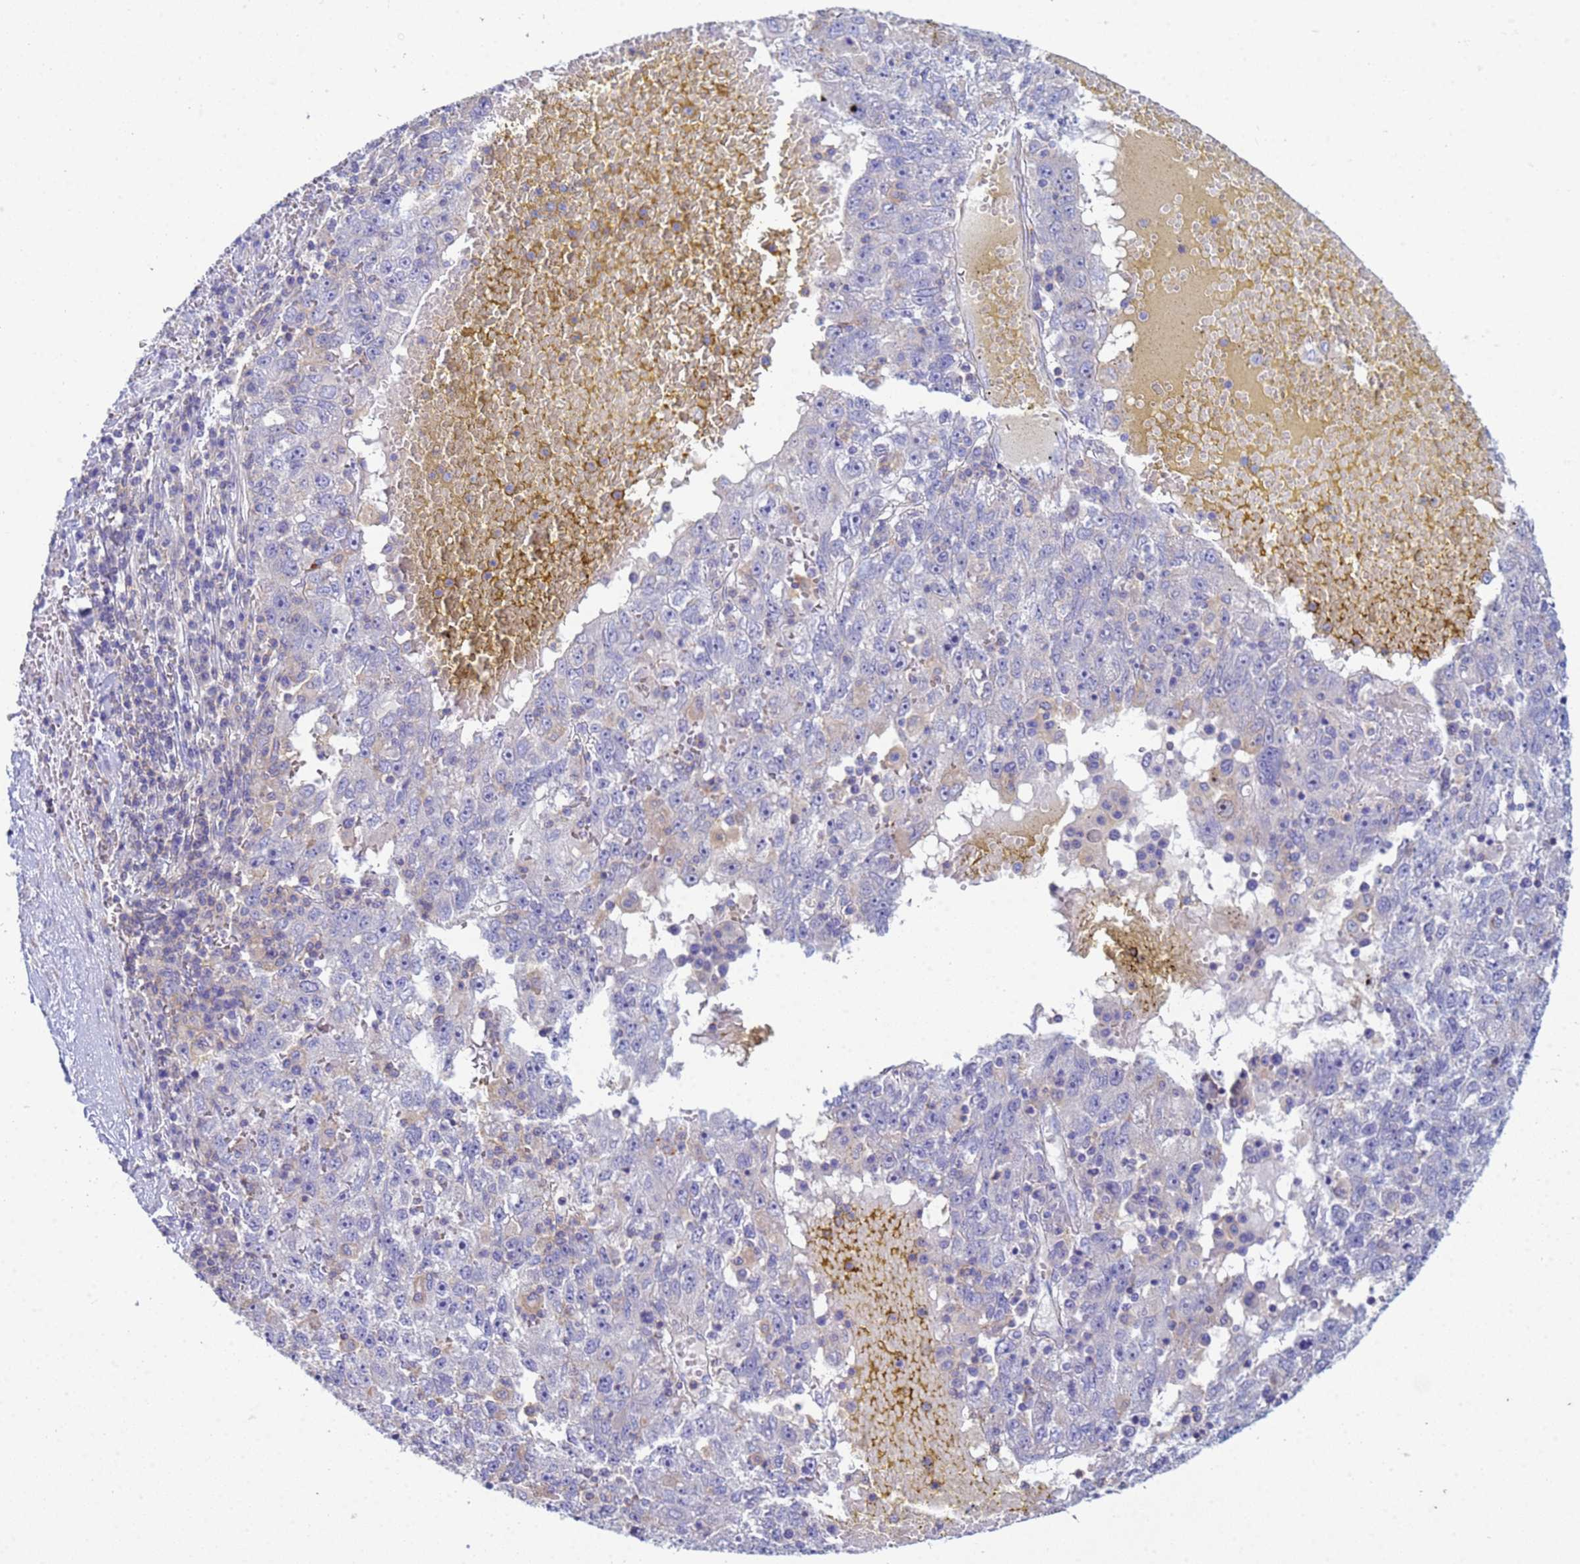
{"staining": {"intensity": "negative", "quantity": "none", "location": "none"}, "tissue": "liver cancer", "cell_type": "Tumor cells", "image_type": "cancer", "snomed": [{"axis": "morphology", "description": "Carcinoma, Hepatocellular, NOS"}, {"axis": "topography", "description": "Liver"}], "caption": "DAB (3,3'-diaminobenzidine) immunohistochemical staining of human liver hepatocellular carcinoma demonstrates no significant positivity in tumor cells.", "gene": "KLHL13", "patient": {"sex": "male", "age": 49}}